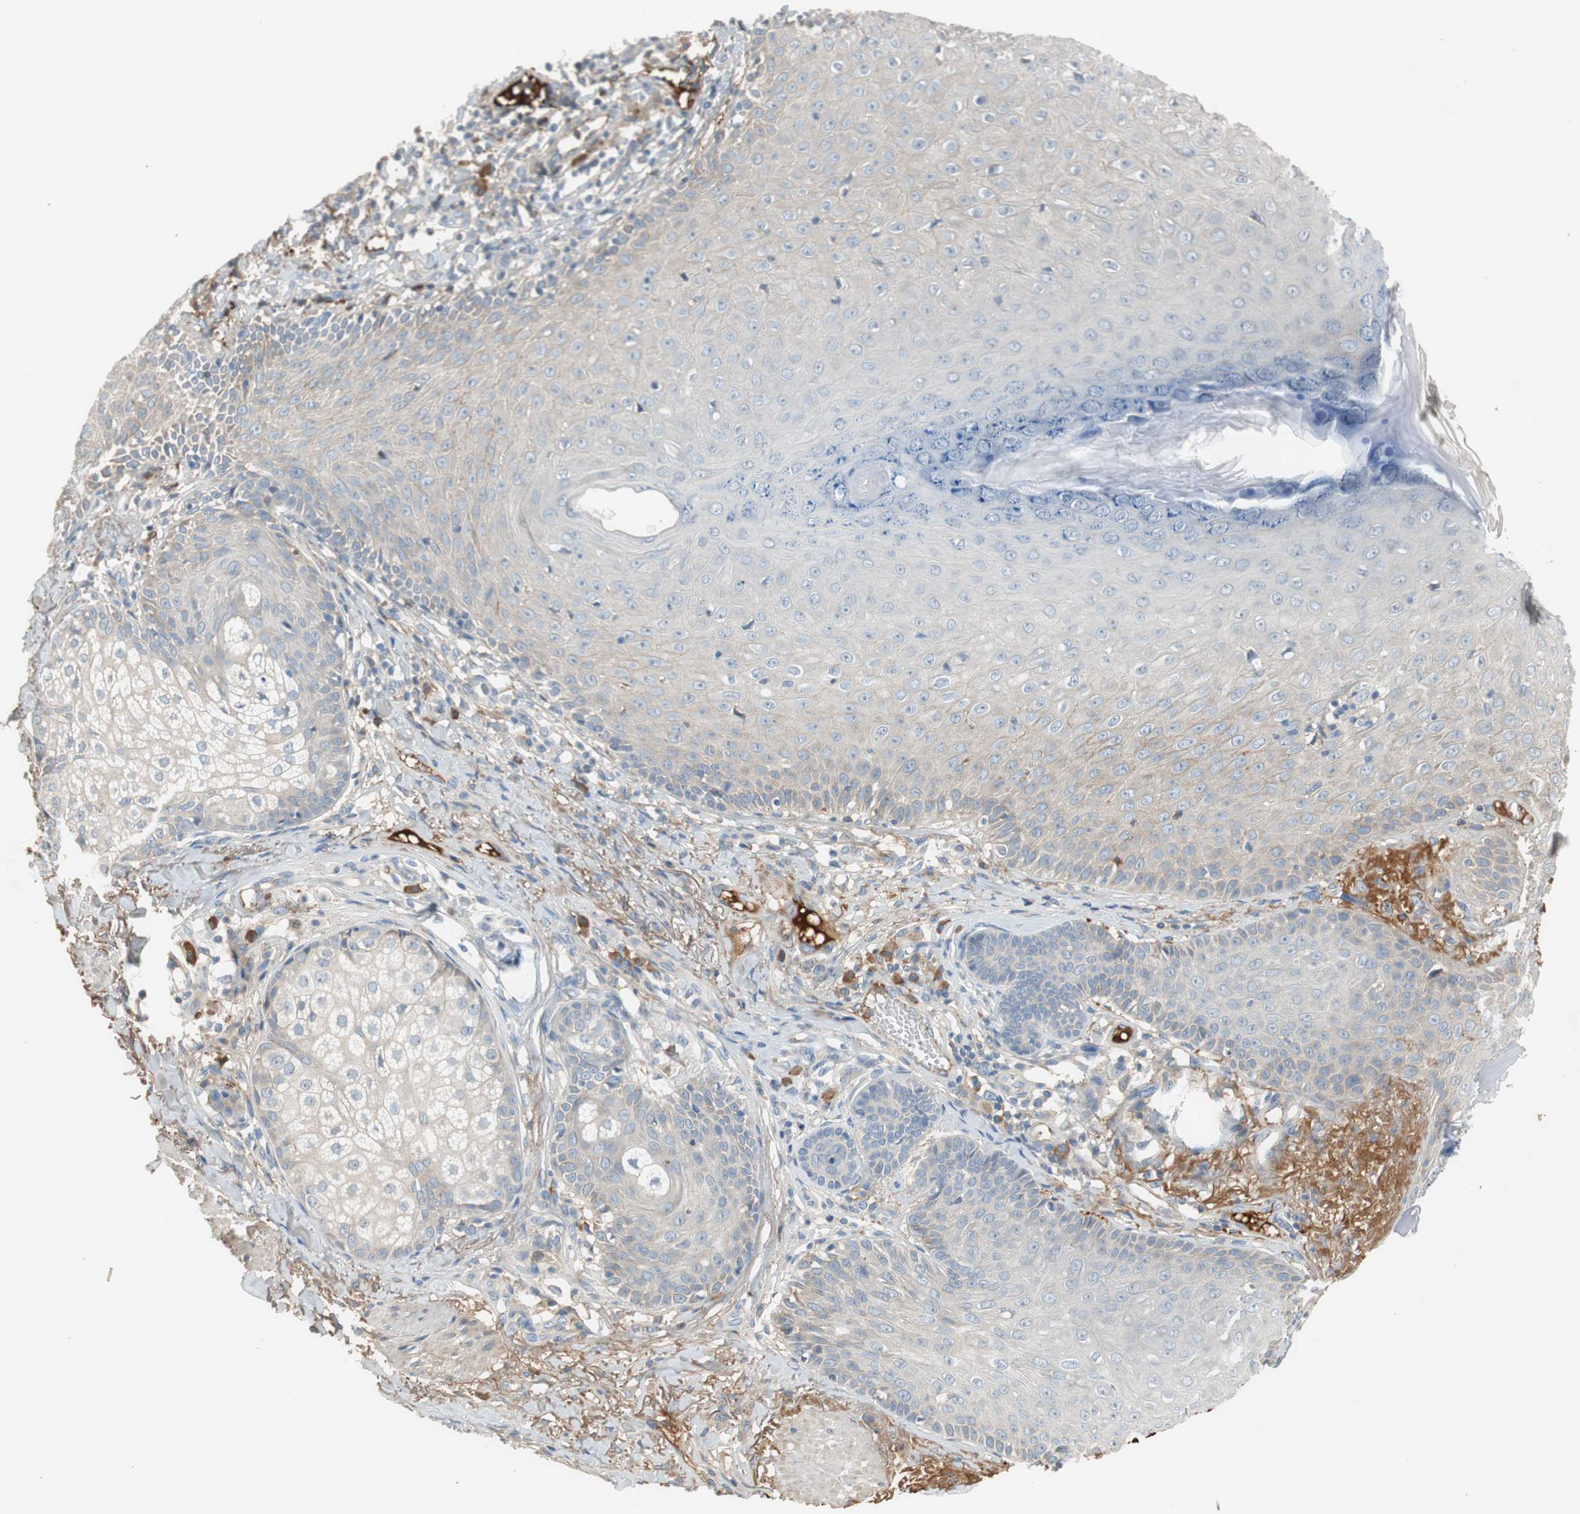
{"staining": {"intensity": "negative", "quantity": "none", "location": "none"}, "tissue": "skin cancer", "cell_type": "Tumor cells", "image_type": "cancer", "snomed": [{"axis": "morphology", "description": "Normal tissue, NOS"}, {"axis": "morphology", "description": "Basal cell carcinoma"}, {"axis": "topography", "description": "Skin"}], "caption": "There is no significant staining in tumor cells of skin basal cell carcinoma.", "gene": "C4A", "patient": {"sex": "male", "age": 52}}